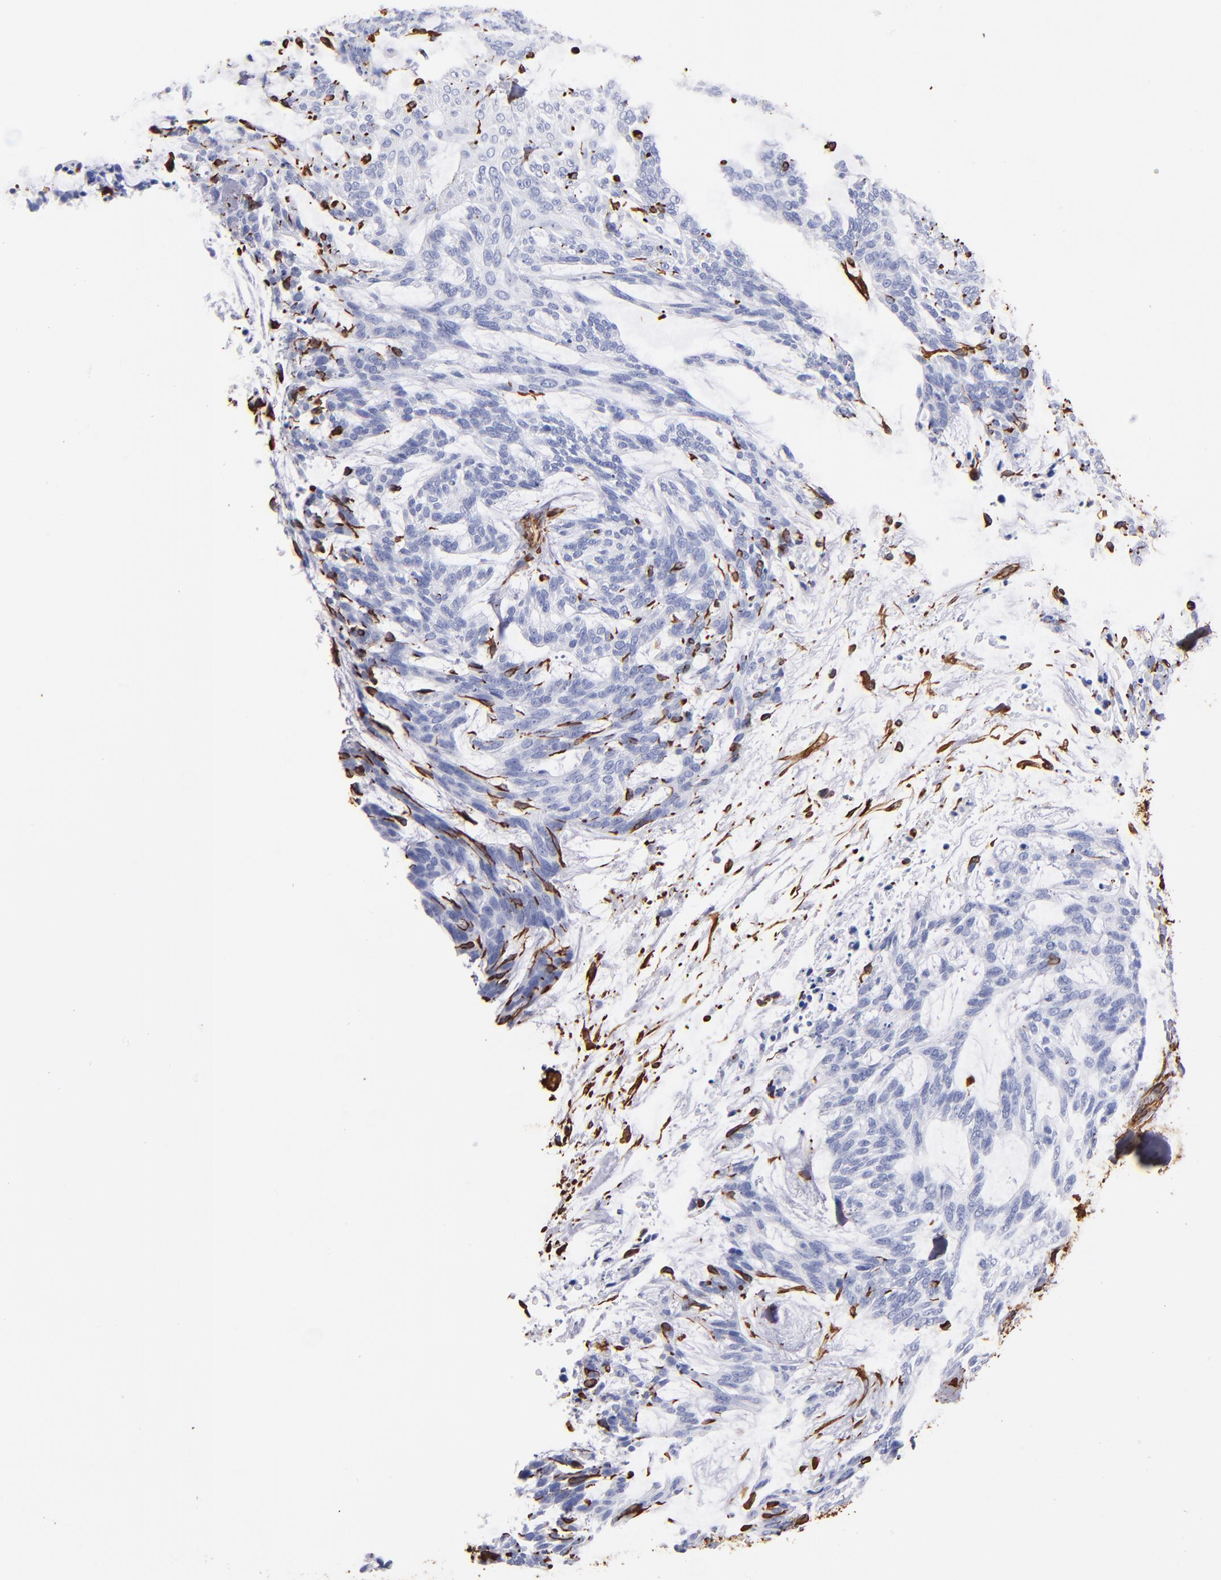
{"staining": {"intensity": "negative", "quantity": "none", "location": "none"}, "tissue": "skin cancer", "cell_type": "Tumor cells", "image_type": "cancer", "snomed": [{"axis": "morphology", "description": "Normal tissue, NOS"}, {"axis": "morphology", "description": "Basal cell carcinoma"}, {"axis": "topography", "description": "Skin"}], "caption": "Skin basal cell carcinoma was stained to show a protein in brown. There is no significant expression in tumor cells.", "gene": "VIM", "patient": {"sex": "female", "age": 71}}